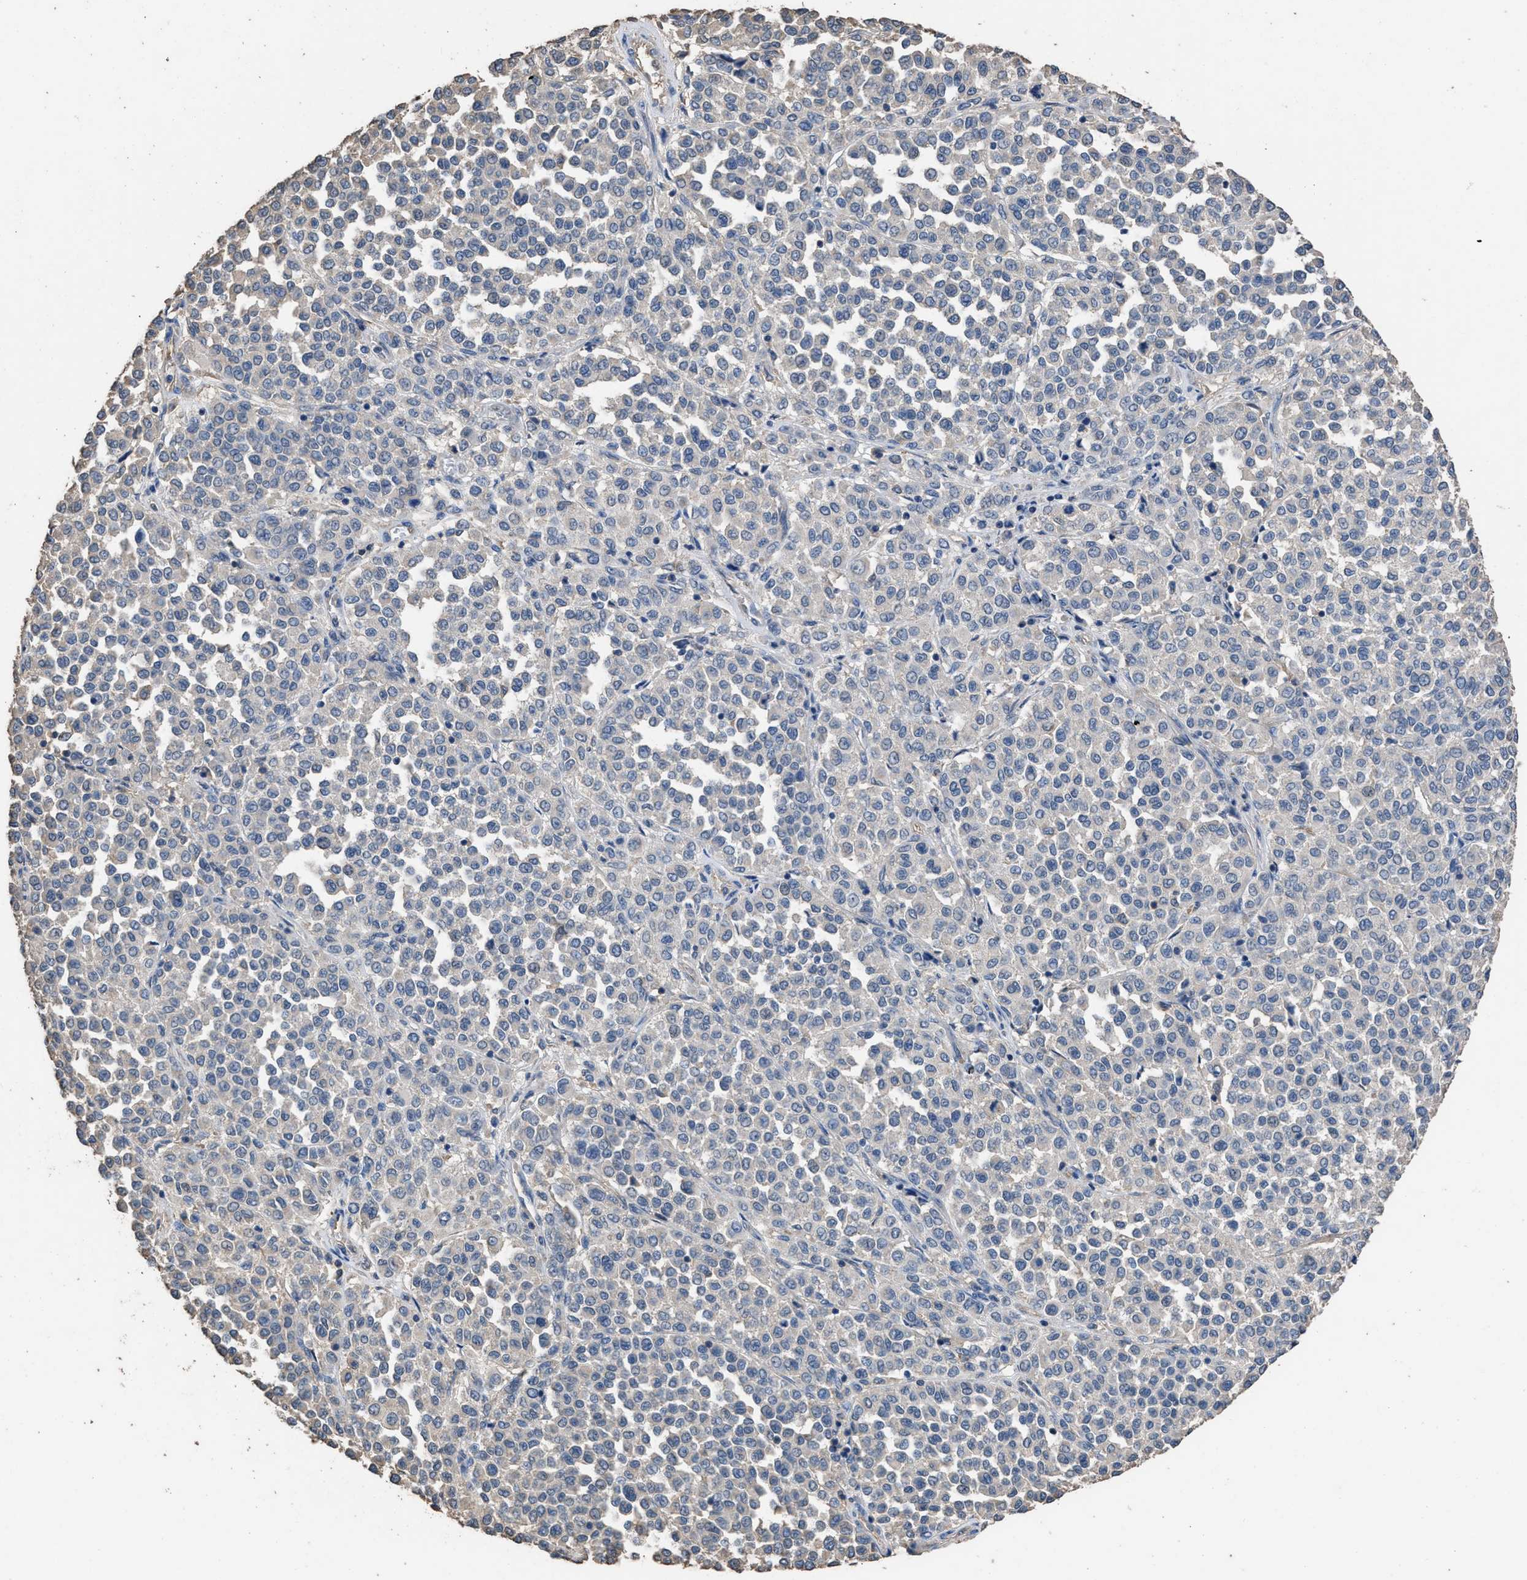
{"staining": {"intensity": "negative", "quantity": "none", "location": "none"}, "tissue": "melanoma", "cell_type": "Tumor cells", "image_type": "cancer", "snomed": [{"axis": "morphology", "description": "Malignant melanoma, Metastatic site"}, {"axis": "topography", "description": "Pancreas"}], "caption": "DAB (3,3'-diaminobenzidine) immunohistochemical staining of melanoma displays no significant positivity in tumor cells.", "gene": "ITSN1", "patient": {"sex": "female", "age": 30}}